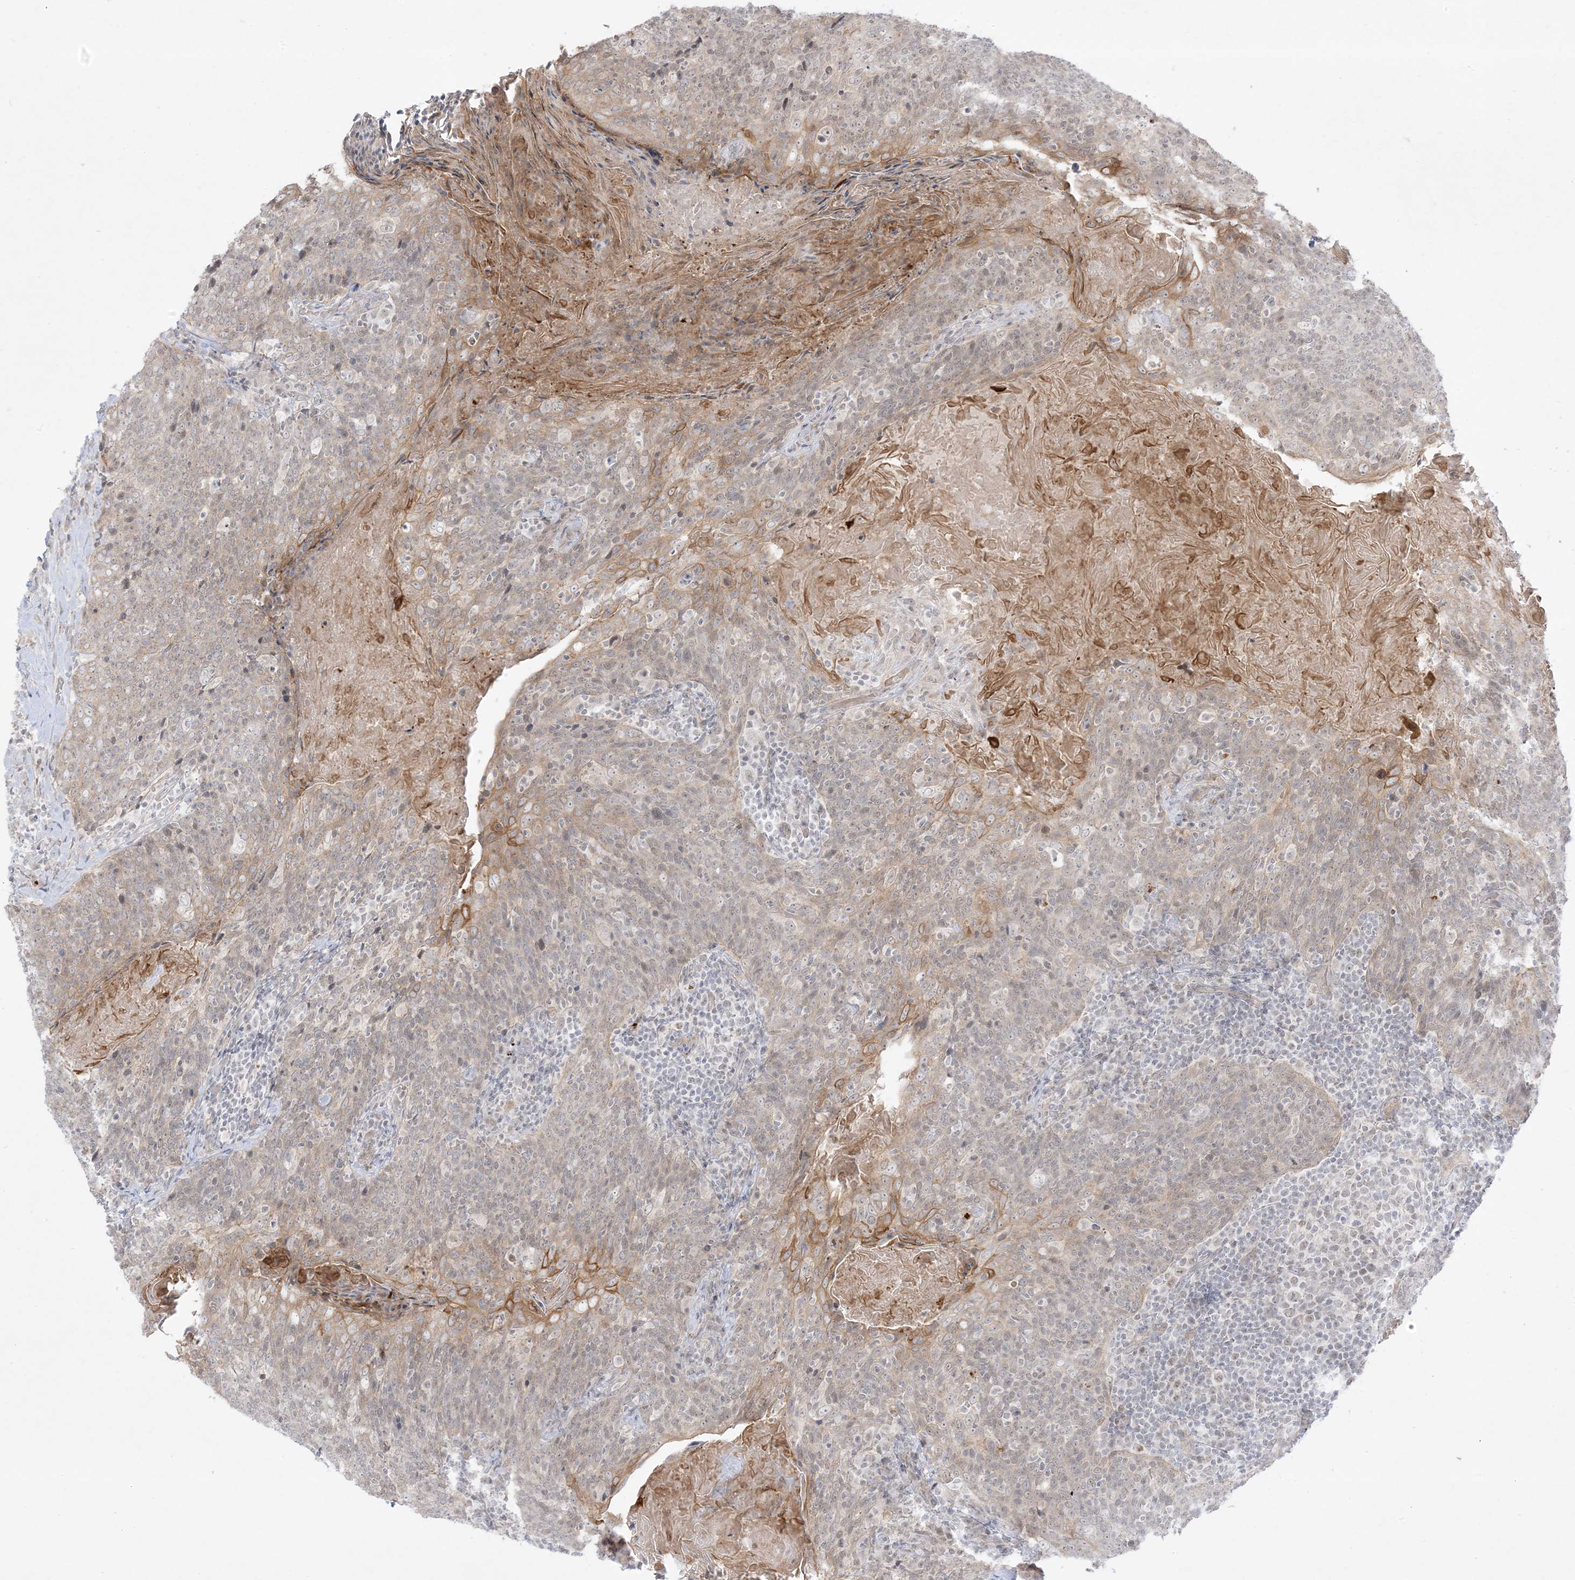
{"staining": {"intensity": "moderate", "quantity": "<25%", "location": "cytoplasmic/membranous,nuclear"}, "tissue": "head and neck cancer", "cell_type": "Tumor cells", "image_type": "cancer", "snomed": [{"axis": "morphology", "description": "Squamous cell carcinoma, NOS"}, {"axis": "morphology", "description": "Squamous cell carcinoma, metastatic, NOS"}, {"axis": "topography", "description": "Lymph node"}, {"axis": "topography", "description": "Head-Neck"}], "caption": "There is low levels of moderate cytoplasmic/membranous and nuclear staining in tumor cells of head and neck cancer (squamous cell carcinoma), as demonstrated by immunohistochemical staining (brown color).", "gene": "PTK6", "patient": {"sex": "male", "age": 62}}